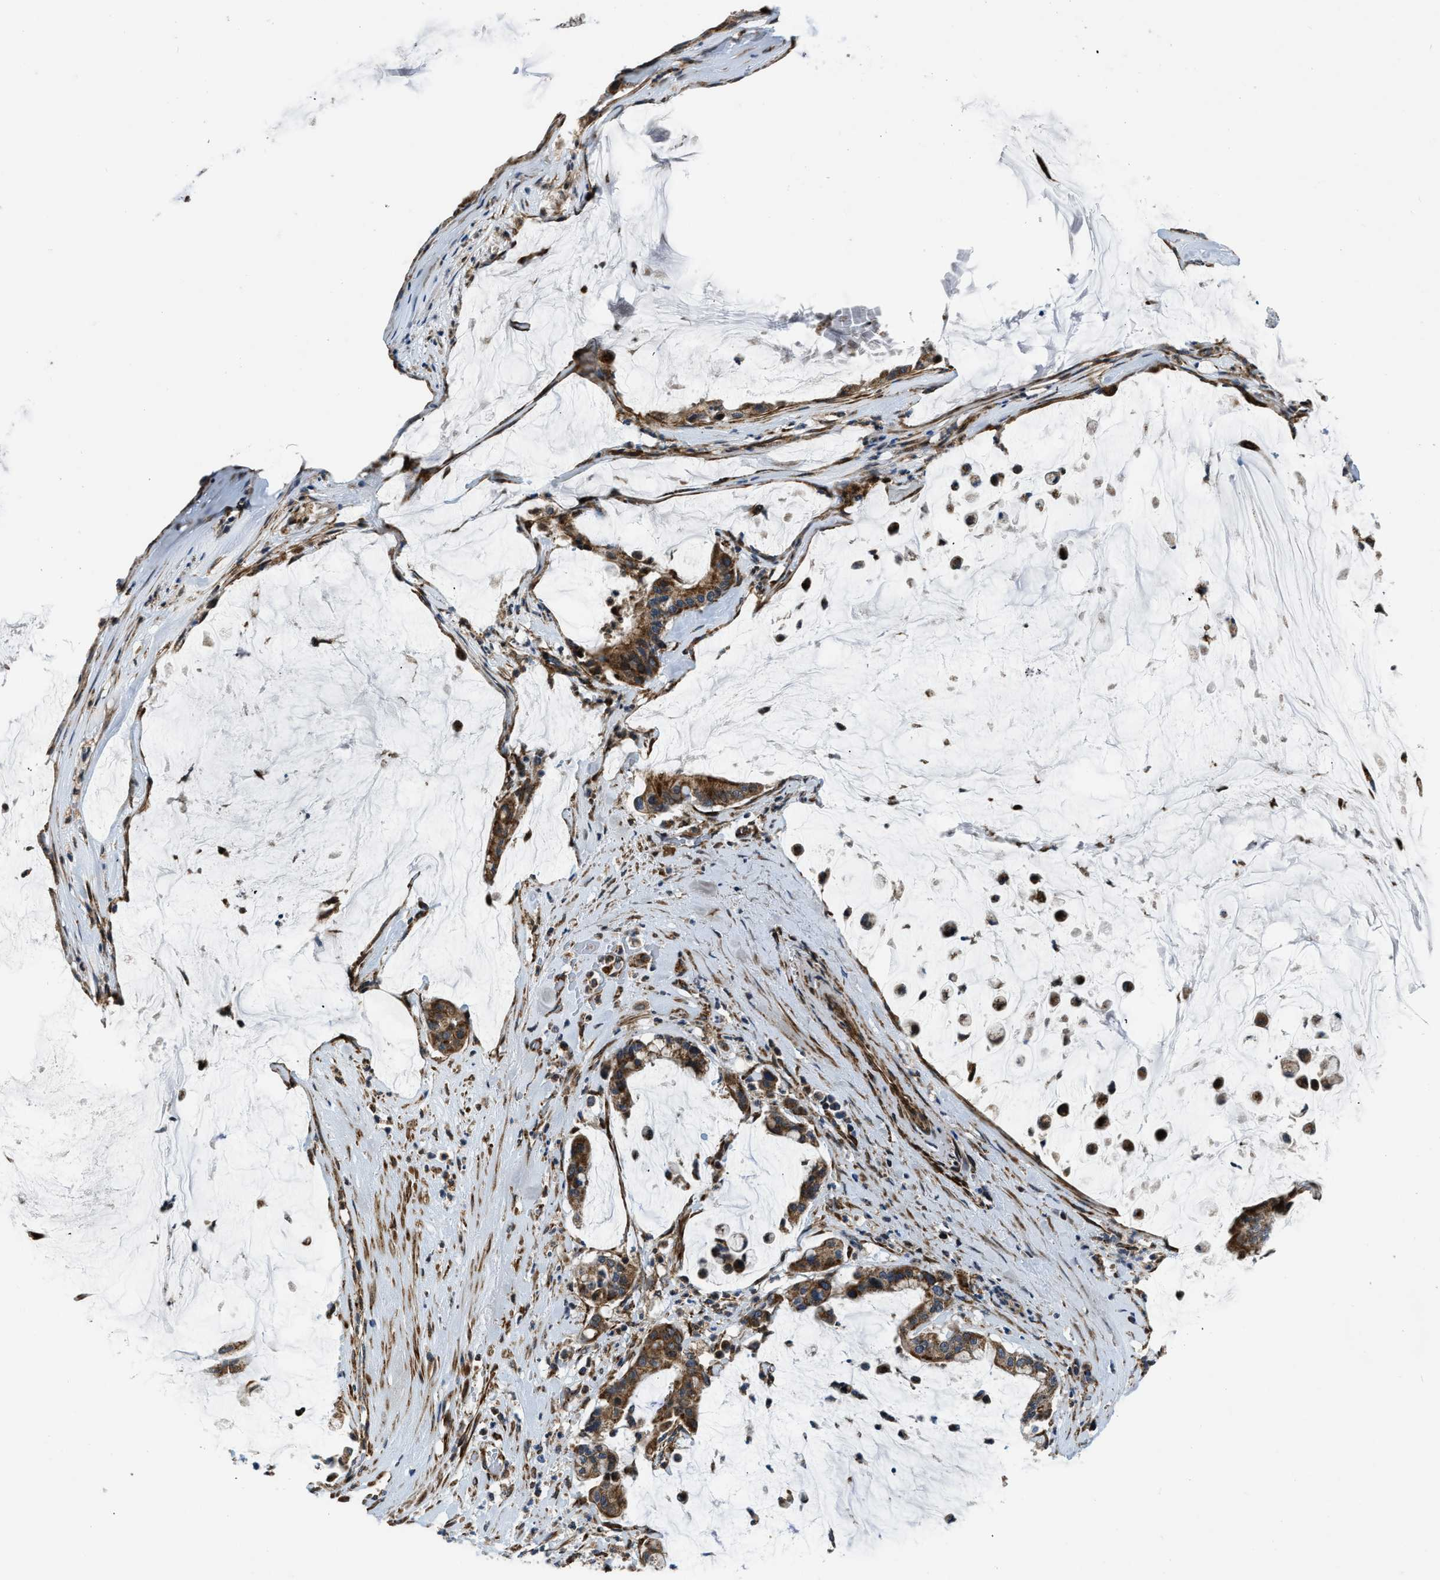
{"staining": {"intensity": "moderate", "quantity": ">75%", "location": "cytoplasmic/membranous"}, "tissue": "pancreatic cancer", "cell_type": "Tumor cells", "image_type": "cancer", "snomed": [{"axis": "morphology", "description": "Adenocarcinoma, NOS"}, {"axis": "topography", "description": "Pancreas"}], "caption": "A brown stain highlights moderate cytoplasmic/membranous staining of a protein in adenocarcinoma (pancreatic) tumor cells. The protein is shown in brown color, while the nuclei are stained blue.", "gene": "GSDME", "patient": {"sex": "male", "age": 41}}